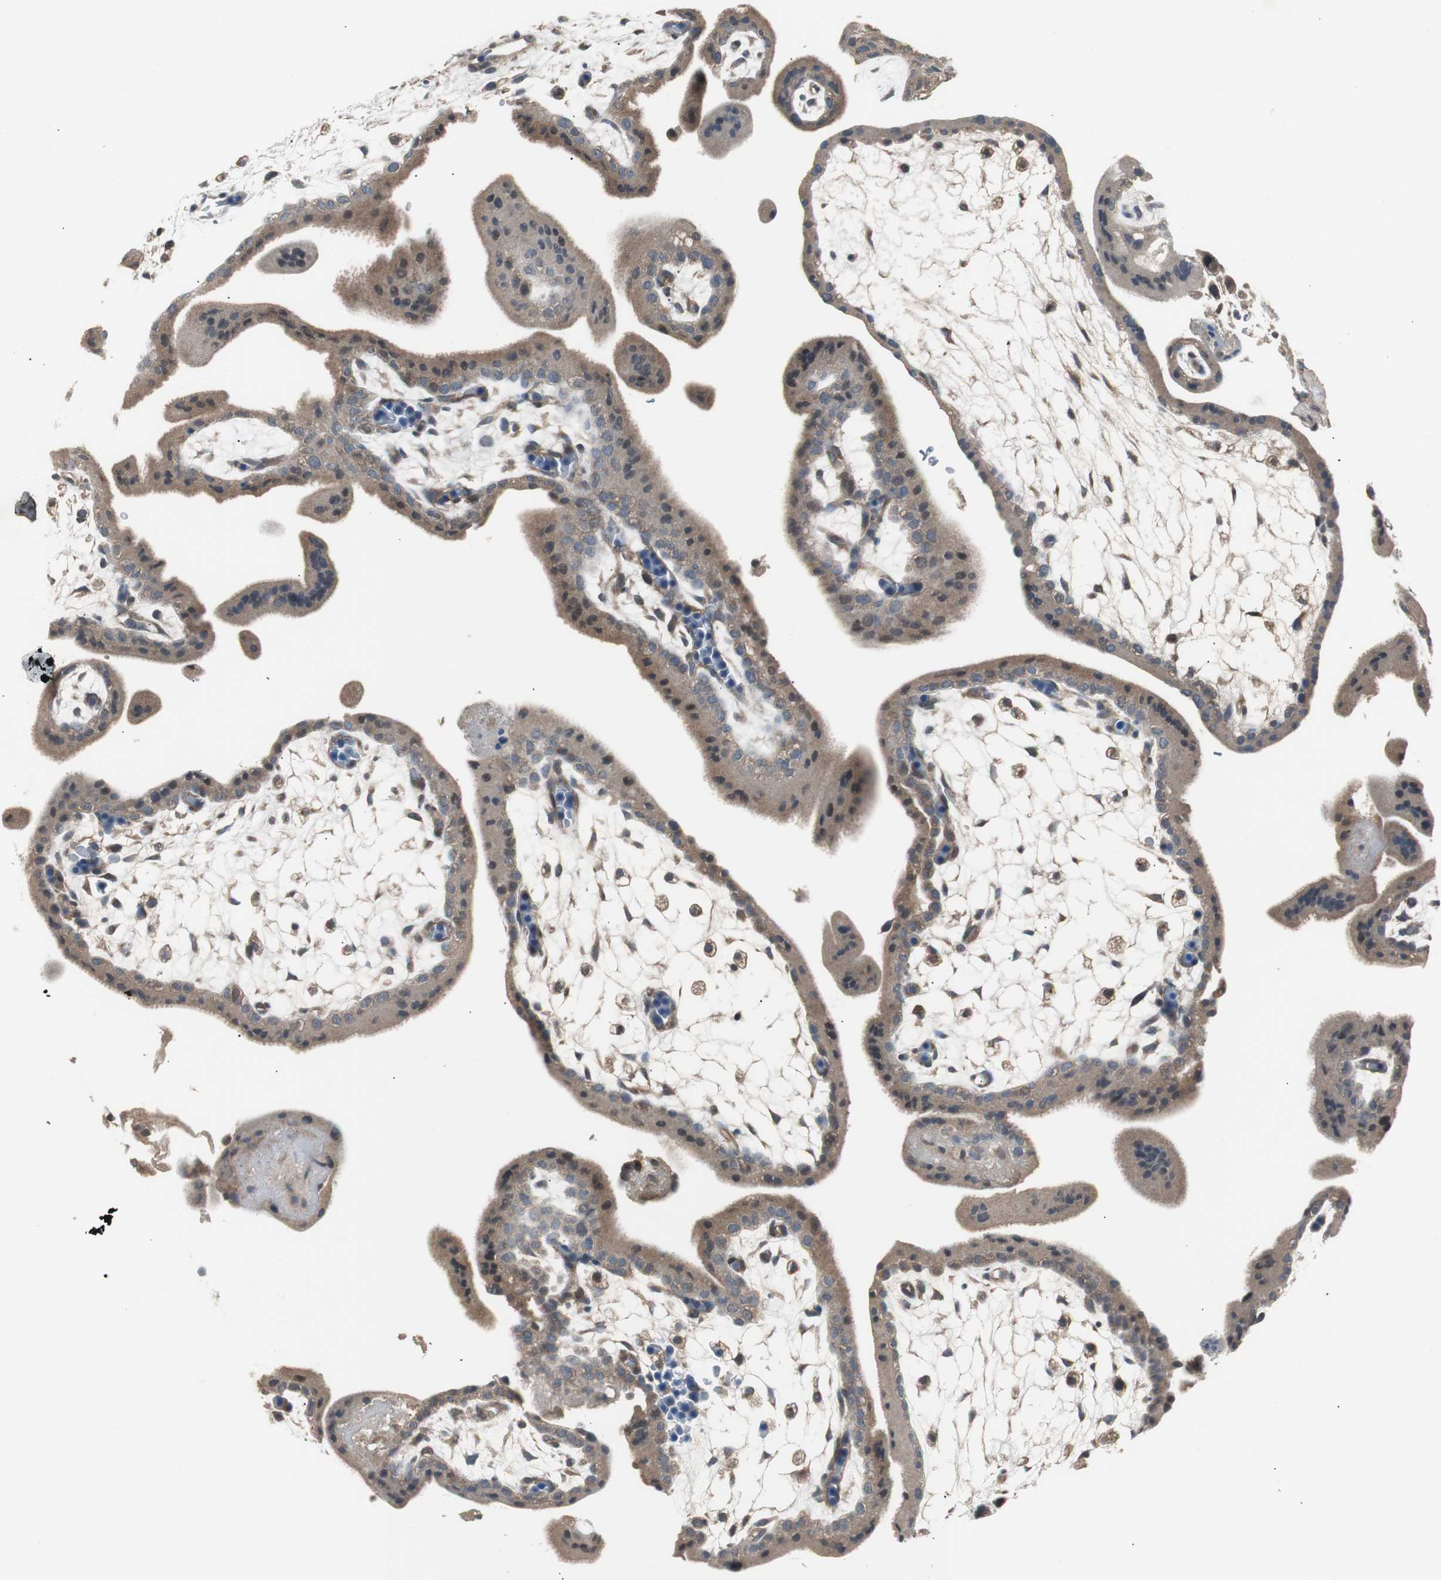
{"staining": {"intensity": "weak", "quantity": ">75%", "location": "cytoplasmic/membranous"}, "tissue": "placenta", "cell_type": "Decidual cells", "image_type": "normal", "snomed": [{"axis": "morphology", "description": "Normal tissue, NOS"}, {"axis": "topography", "description": "Placenta"}], "caption": "Protein expression analysis of normal placenta shows weak cytoplasmic/membranous staining in approximately >75% of decidual cells. The protein is shown in brown color, while the nuclei are stained blue.", "gene": "ZMPSTE24", "patient": {"sex": "female", "age": 35}}